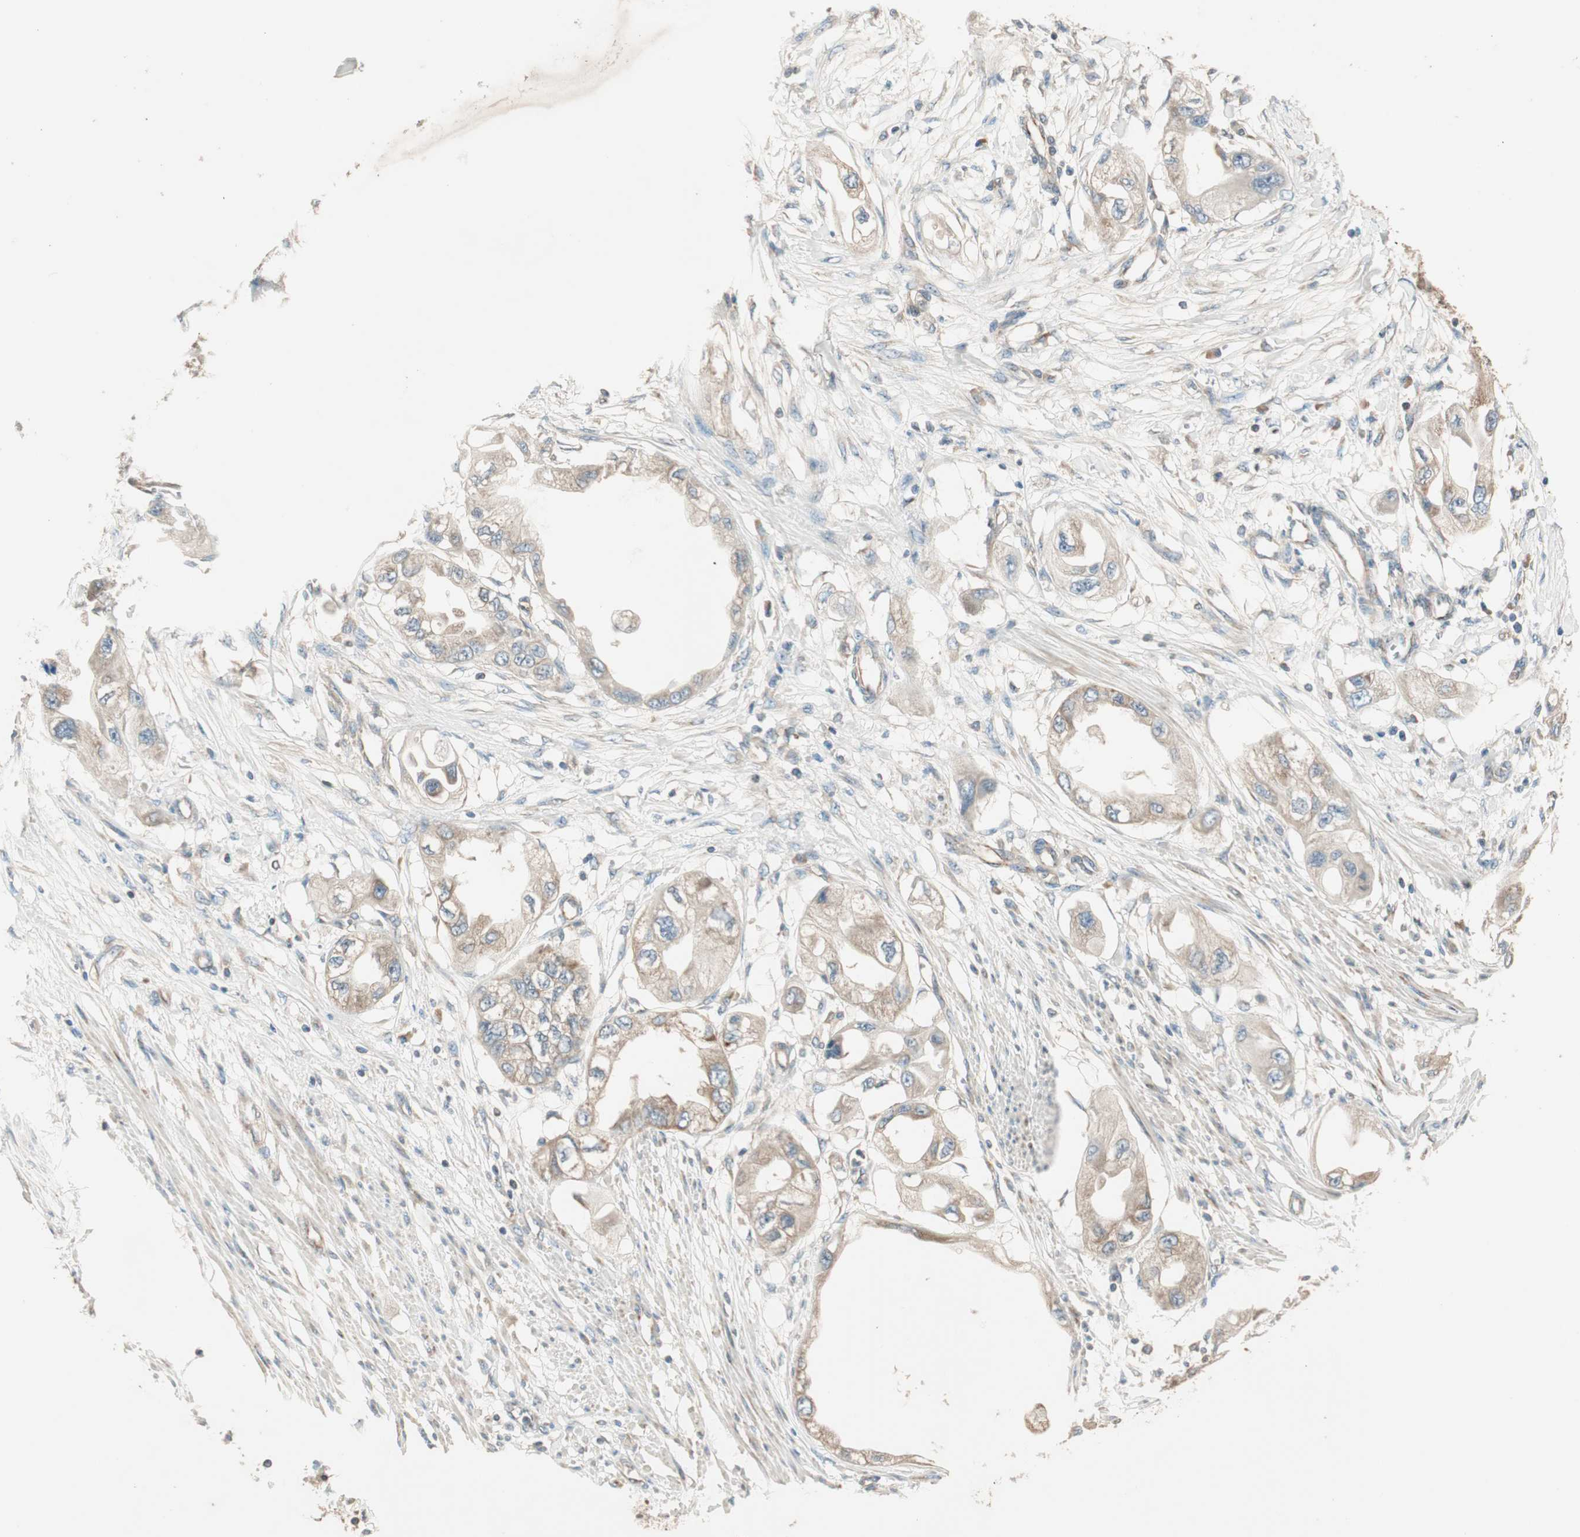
{"staining": {"intensity": "moderate", "quantity": ">75%", "location": "cytoplasmic/membranous"}, "tissue": "endometrial cancer", "cell_type": "Tumor cells", "image_type": "cancer", "snomed": [{"axis": "morphology", "description": "Adenocarcinoma, NOS"}, {"axis": "topography", "description": "Endometrium"}], "caption": "The photomicrograph demonstrates staining of adenocarcinoma (endometrial), revealing moderate cytoplasmic/membranous protein positivity (brown color) within tumor cells. The staining was performed using DAB (3,3'-diaminobenzidine) to visualize the protein expression in brown, while the nuclei were stained in blue with hematoxylin (Magnification: 20x).", "gene": "CC2D1A", "patient": {"sex": "female", "age": 67}}